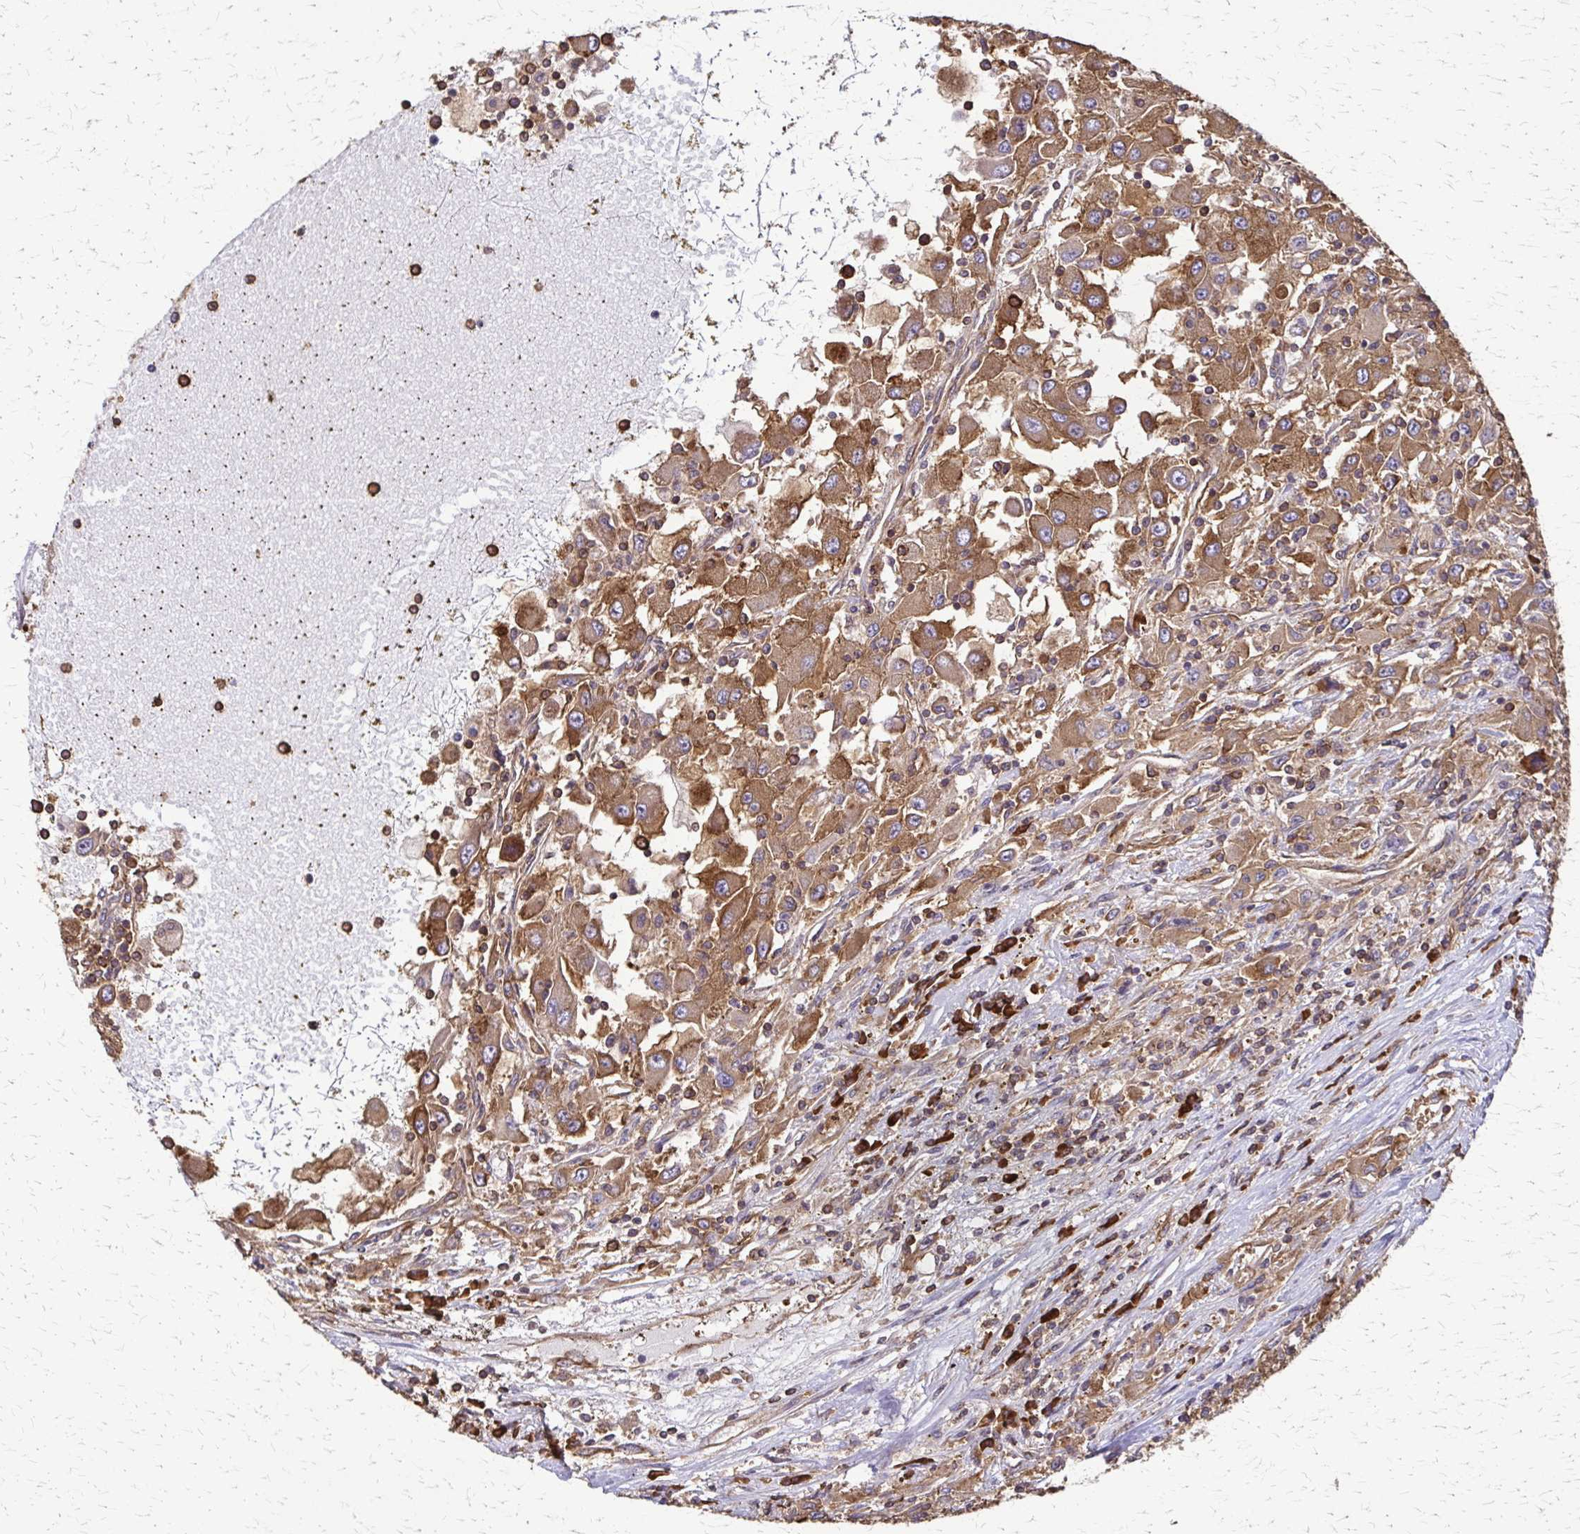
{"staining": {"intensity": "moderate", "quantity": ">75%", "location": "cytoplasmic/membranous"}, "tissue": "renal cancer", "cell_type": "Tumor cells", "image_type": "cancer", "snomed": [{"axis": "morphology", "description": "Adenocarcinoma, NOS"}, {"axis": "topography", "description": "Kidney"}], "caption": "The immunohistochemical stain shows moderate cytoplasmic/membranous expression in tumor cells of renal cancer tissue. (Stains: DAB (3,3'-diaminobenzidine) in brown, nuclei in blue, Microscopy: brightfield microscopy at high magnification).", "gene": "EEF2", "patient": {"sex": "female", "age": 67}}